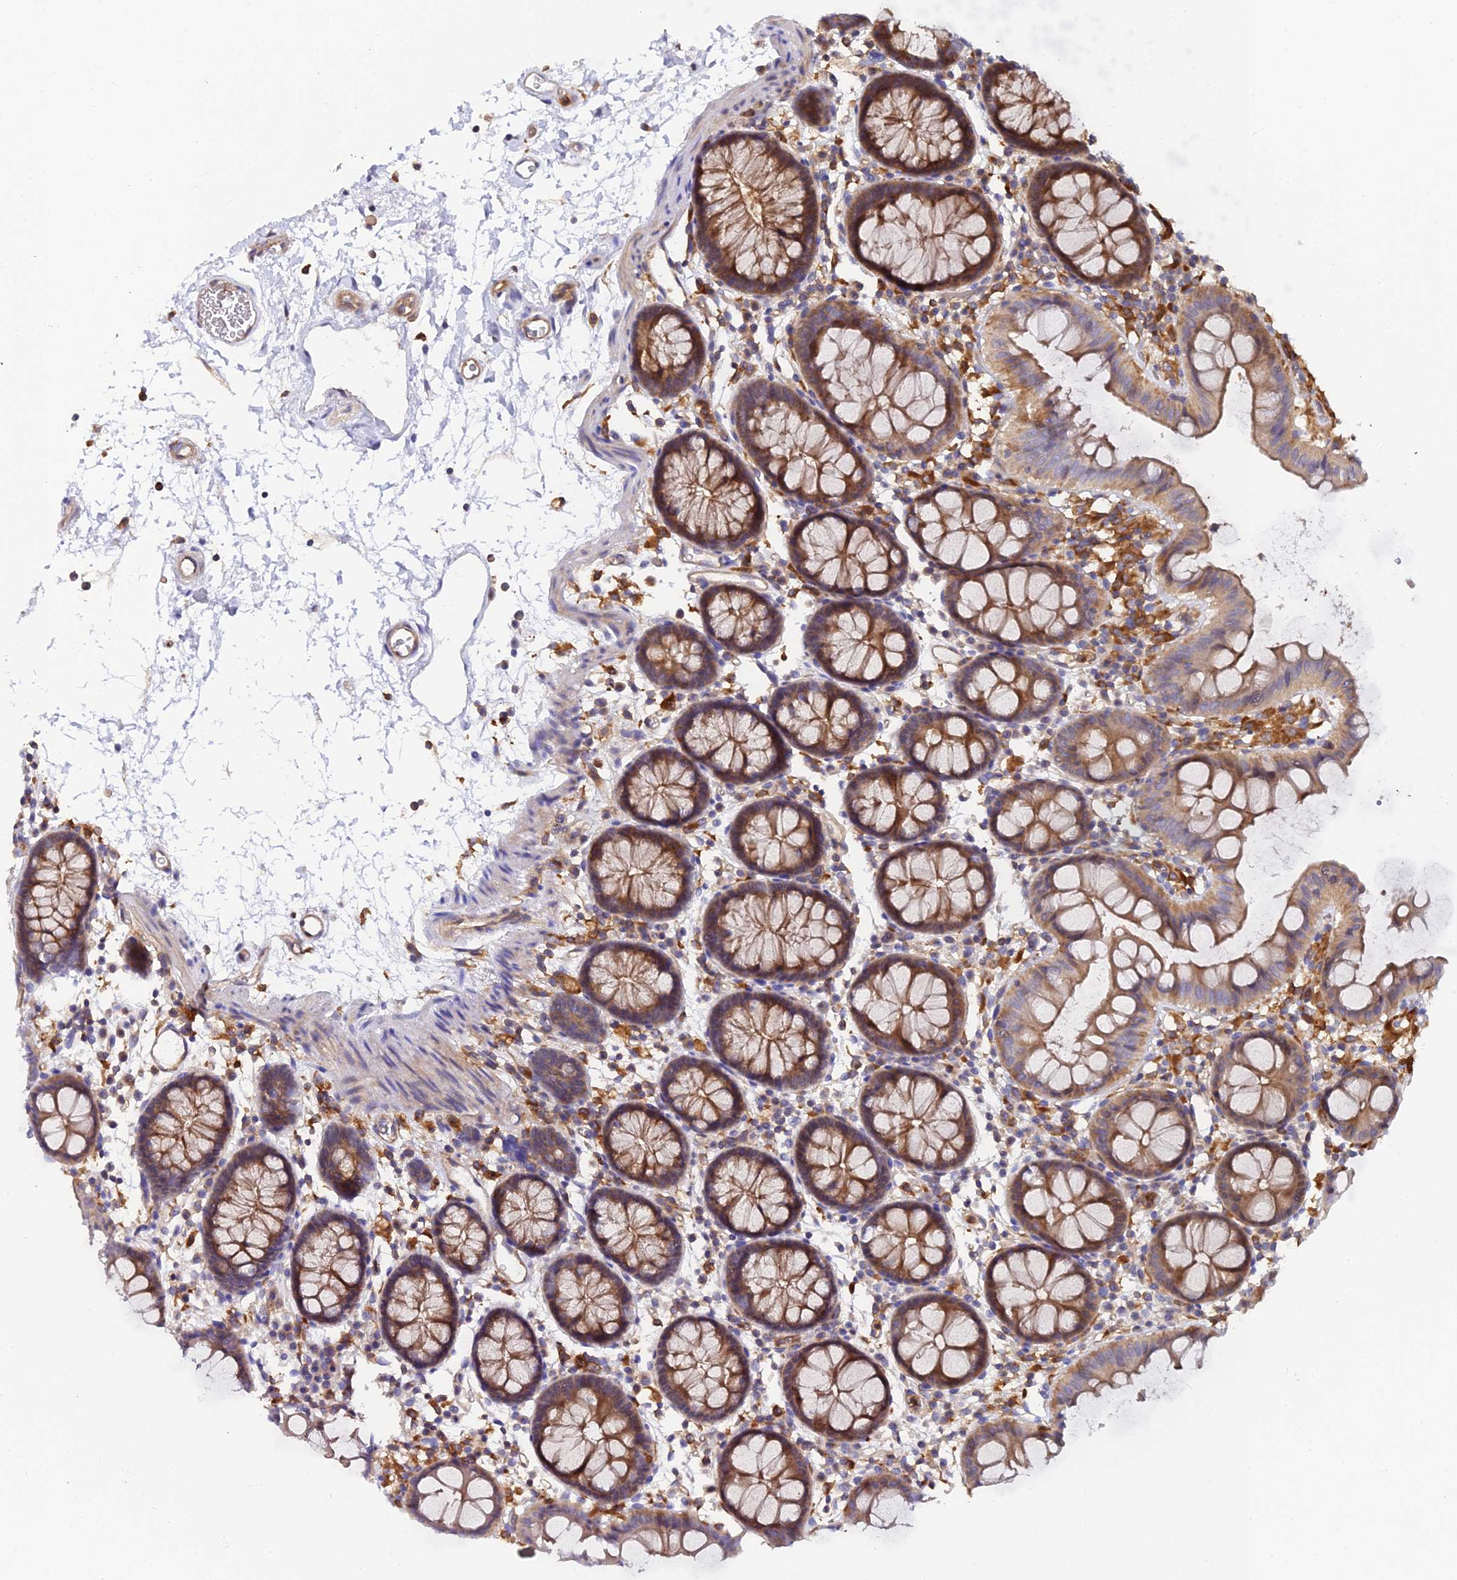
{"staining": {"intensity": "moderate", "quantity": ">75%", "location": "cytoplasmic/membranous"}, "tissue": "colon", "cell_type": "Endothelial cells", "image_type": "normal", "snomed": [{"axis": "morphology", "description": "Normal tissue, NOS"}, {"axis": "topography", "description": "Colon"}], "caption": "A brown stain shows moderate cytoplasmic/membranous expression of a protein in endothelial cells of normal colon.", "gene": "GNG5B", "patient": {"sex": "male", "age": 75}}